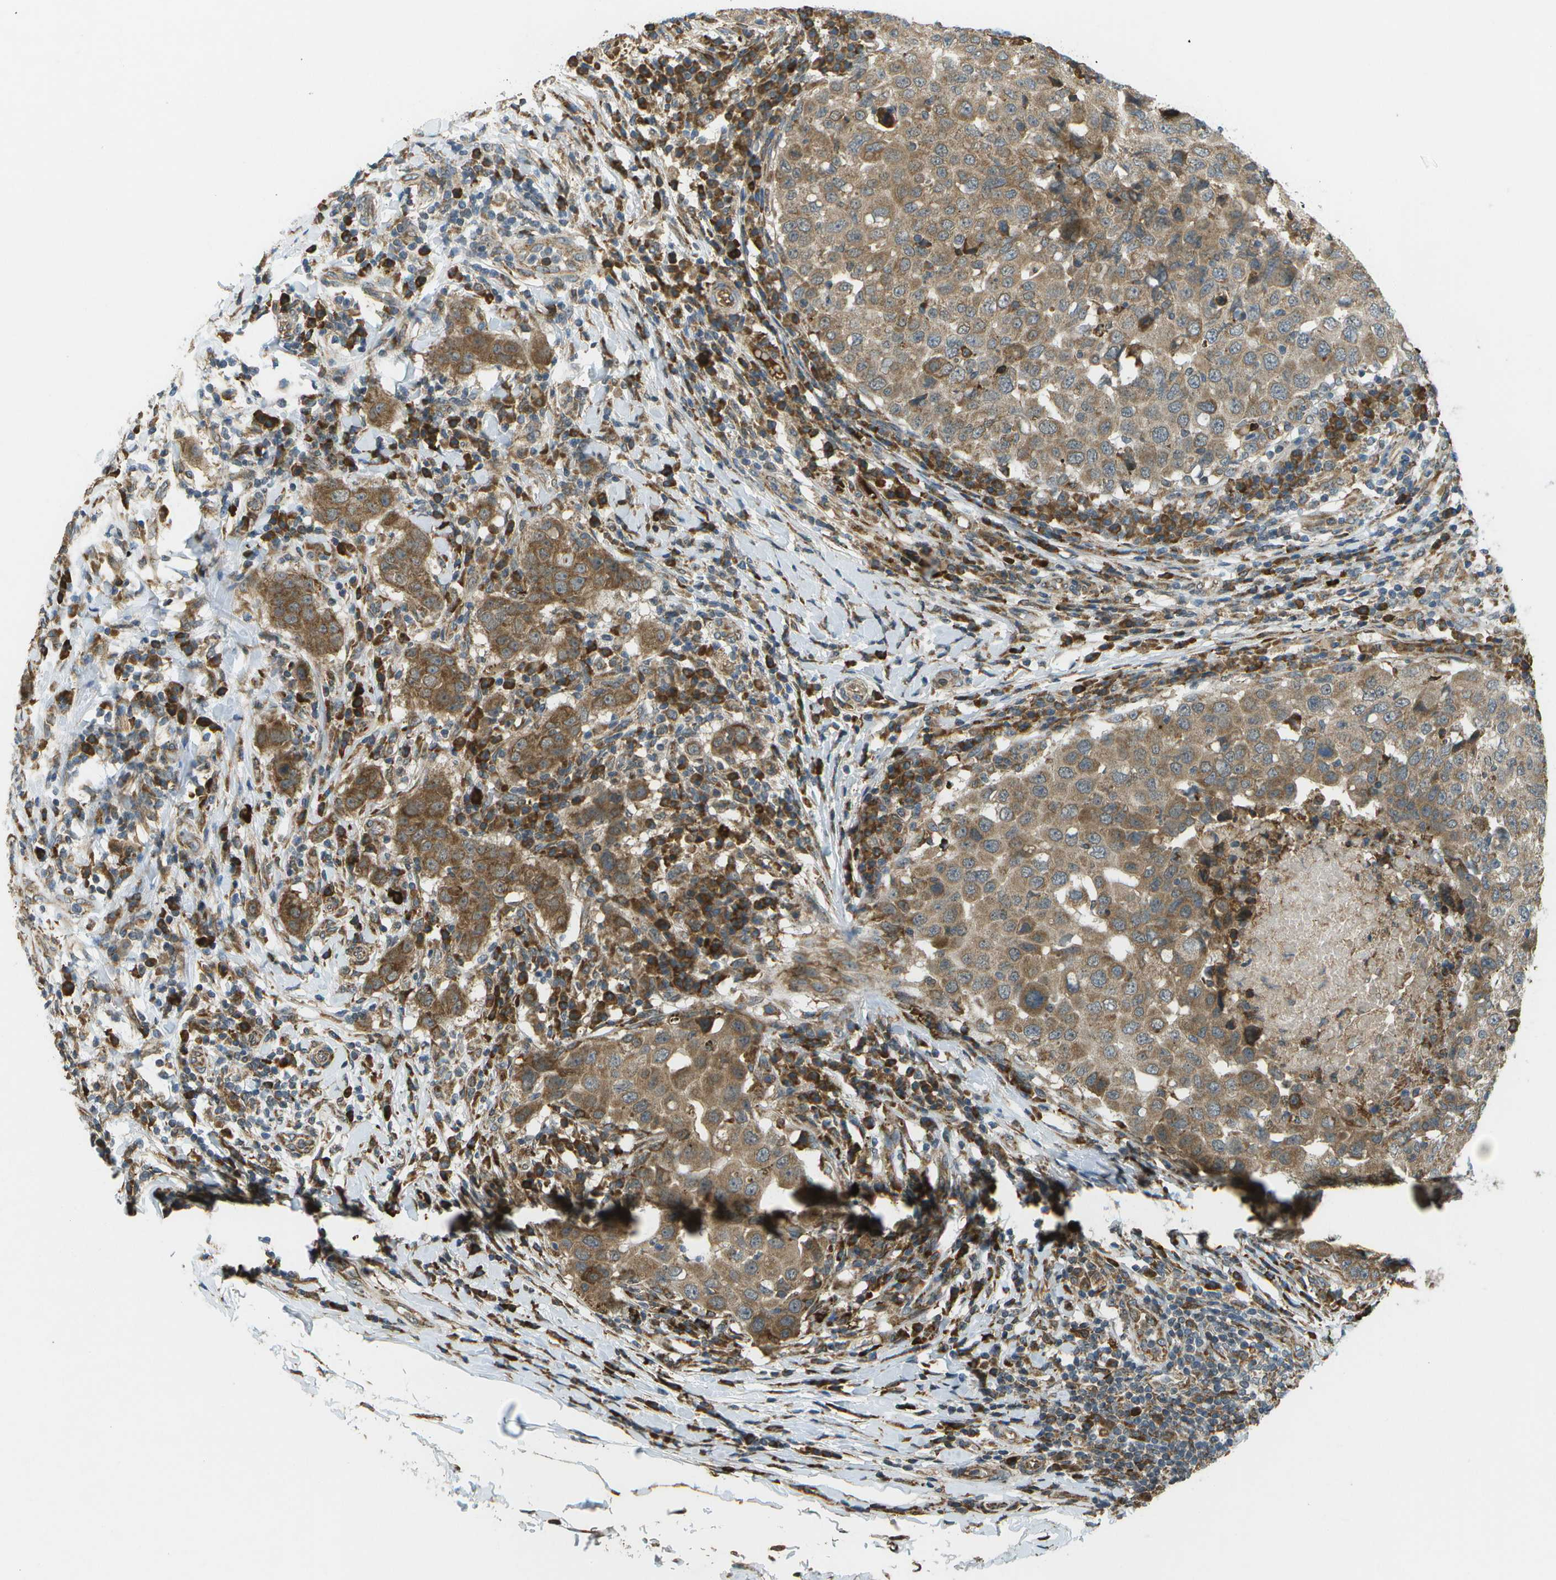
{"staining": {"intensity": "moderate", "quantity": ">75%", "location": "cytoplasmic/membranous"}, "tissue": "breast cancer", "cell_type": "Tumor cells", "image_type": "cancer", "snomed": [{"axis": "morphology", "description": "Duct carcinoma"}, {"axis": "topography", "description": "Breast"}], "caption": "Breast infiltrating ductal carcinoma stained for a protein (brown) displays moderate cytoplasmic/membranous positive staining in about >75% of tumor cells.", "gene": "USP30", "patient": {"sex": "female", "age": 27}}